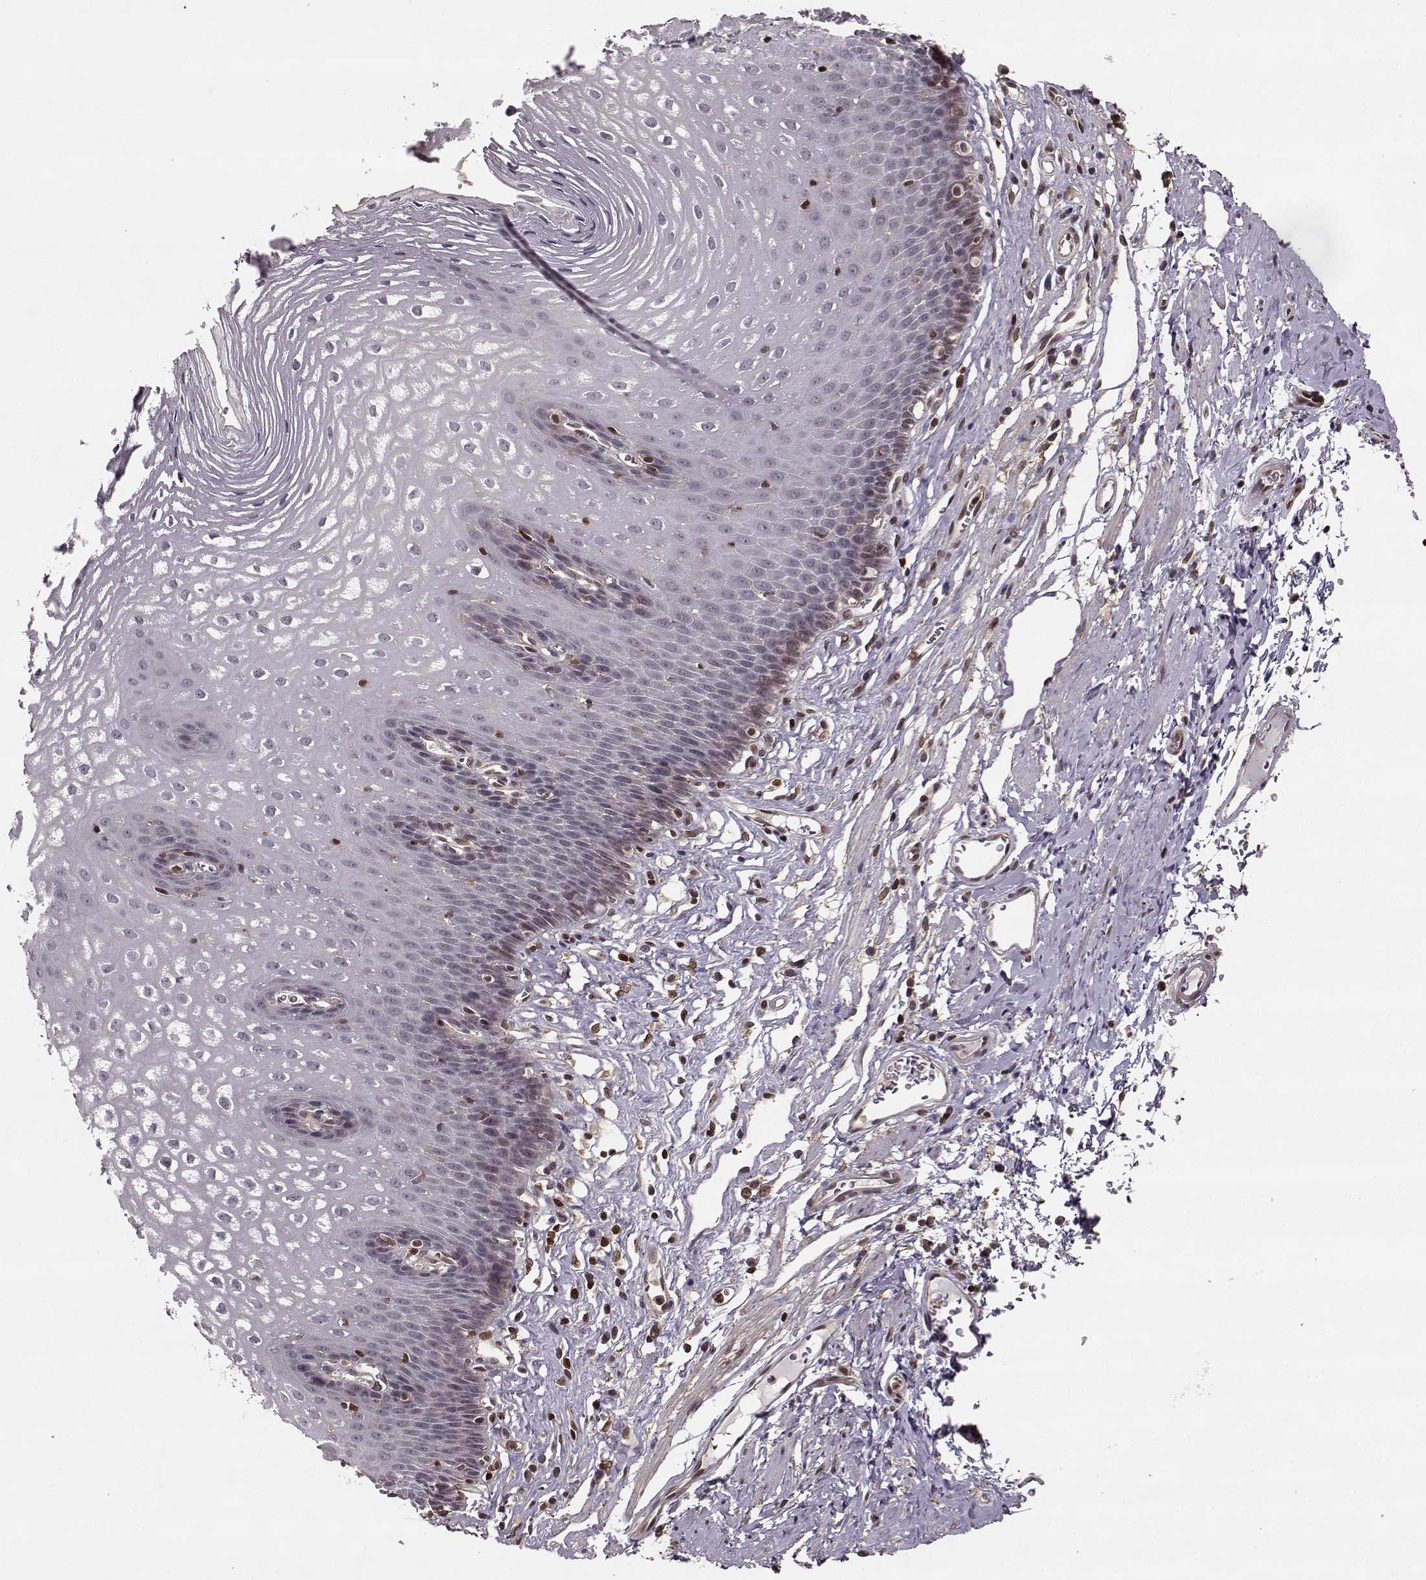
{"staining": {"intensity": "negative", "quantity": "none", "location": "none"}, "tissue": "esophagus", "cell_type": "Squamous epithelial cells", "image_type": "normal", "snomed": [{"axis": "morphology", "description": "Normal tissue, NOS"}, {"axis": "topography", "description": "Esophagus"}], "caption": "Esophagus was stained to show a protein in brown. There is no significant positivity in squamous epithelial cells. Brightfield microscopy of IHC stained with DAB (3,3'-diaminobenzidine) (brown) and hematoxylin (blue), captured at high magnification.", "gene": "MFSD1", "patient": {"sex": "male", "age": 72}}